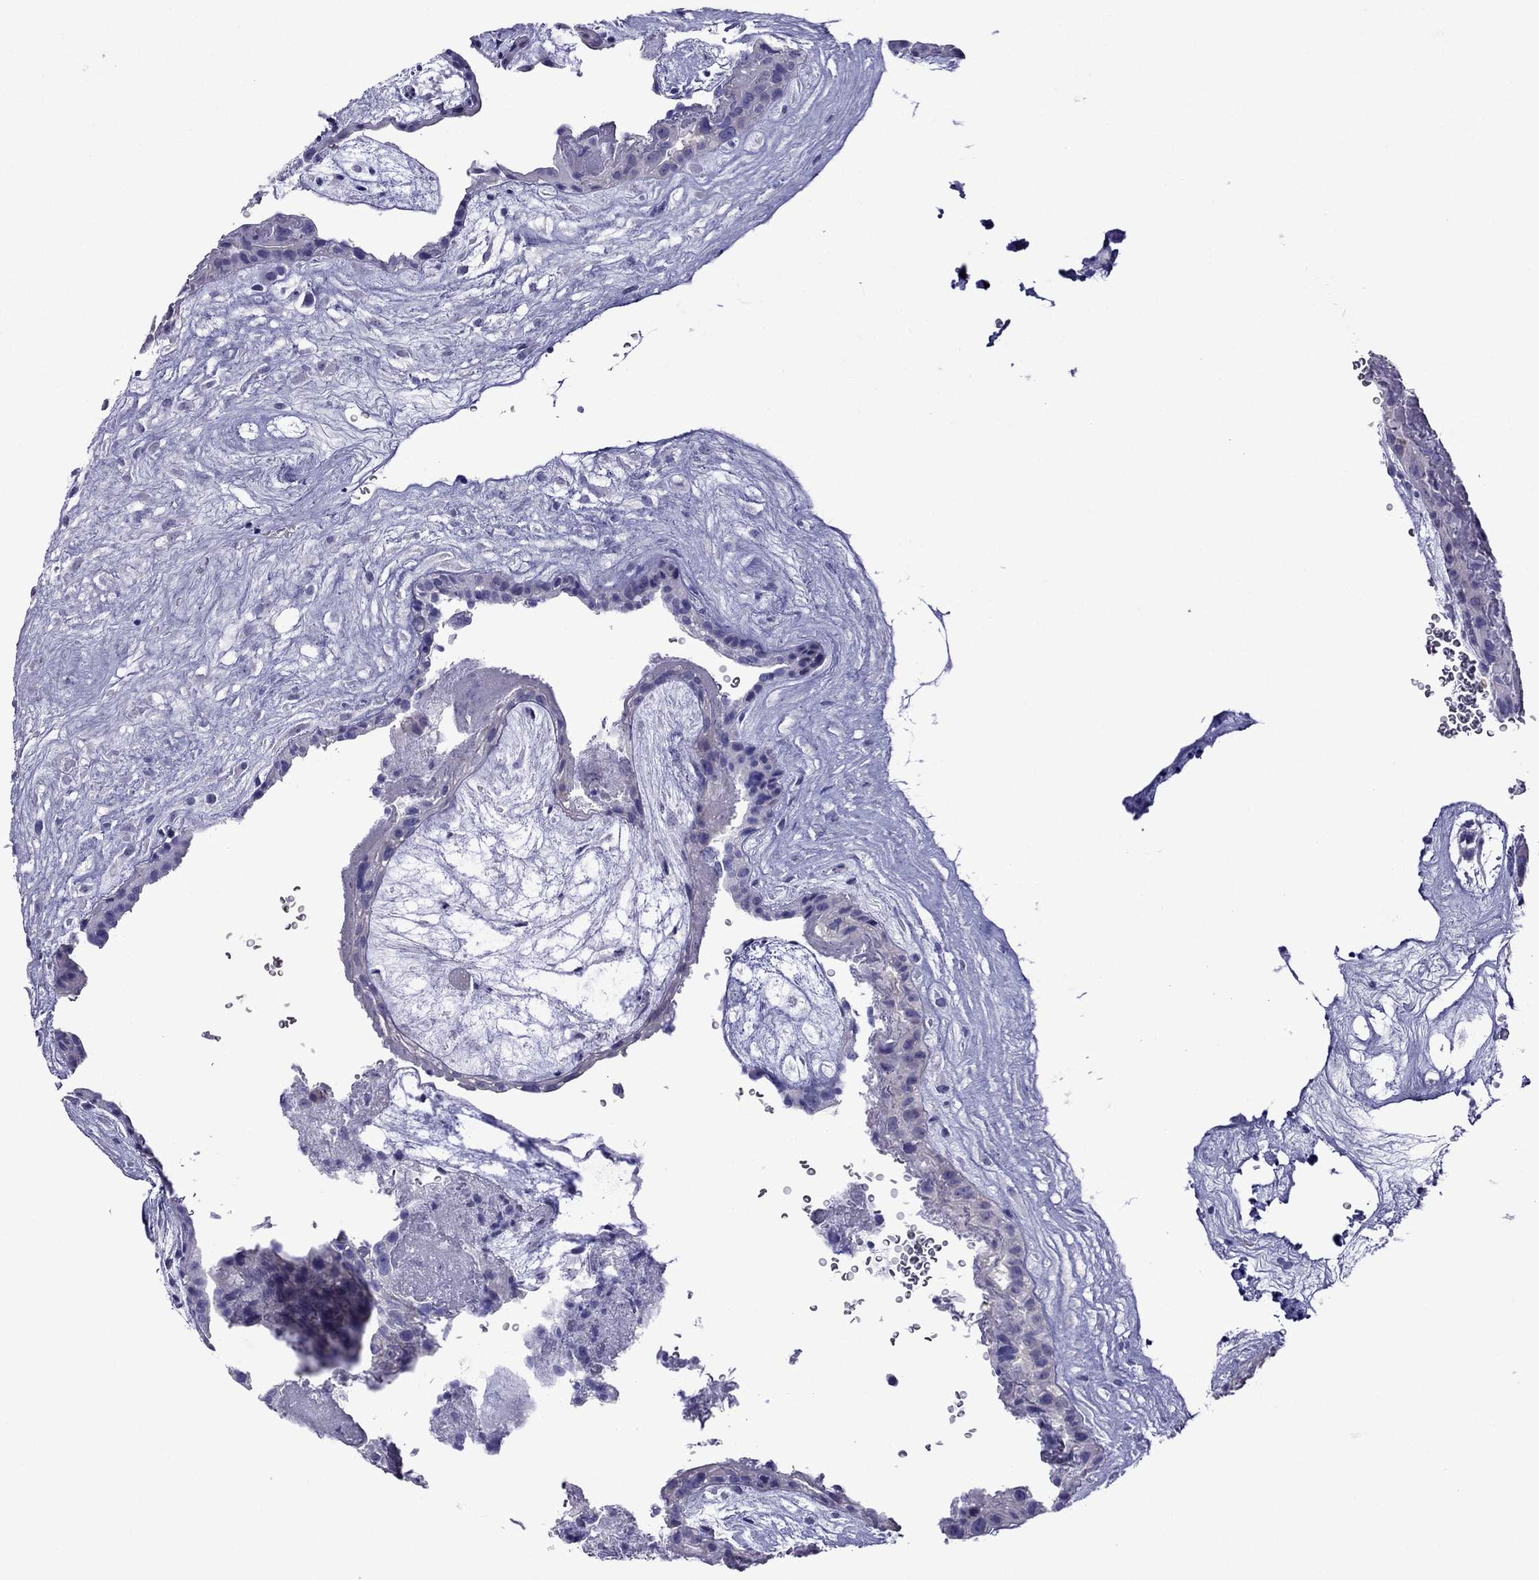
{"staining": {"intensity": "negative", "quantity": "none", "location": "none"}, "tissue": "placenta", "cell_type": "Decidual cells", "image_type": "normal", "snomed": [{"axis": "morphology", "description": "Normal tissue, NOS"}, {"axis": "topography", "description": "Placenta"}], "caption": "Immunohistochemistry photomicrograph of unremarkable placenta stained for a protein (brown), which shows no expression in decidual cells.", "gene": "PCDHA6", "patient": {"sex": "female", "age": 19}}